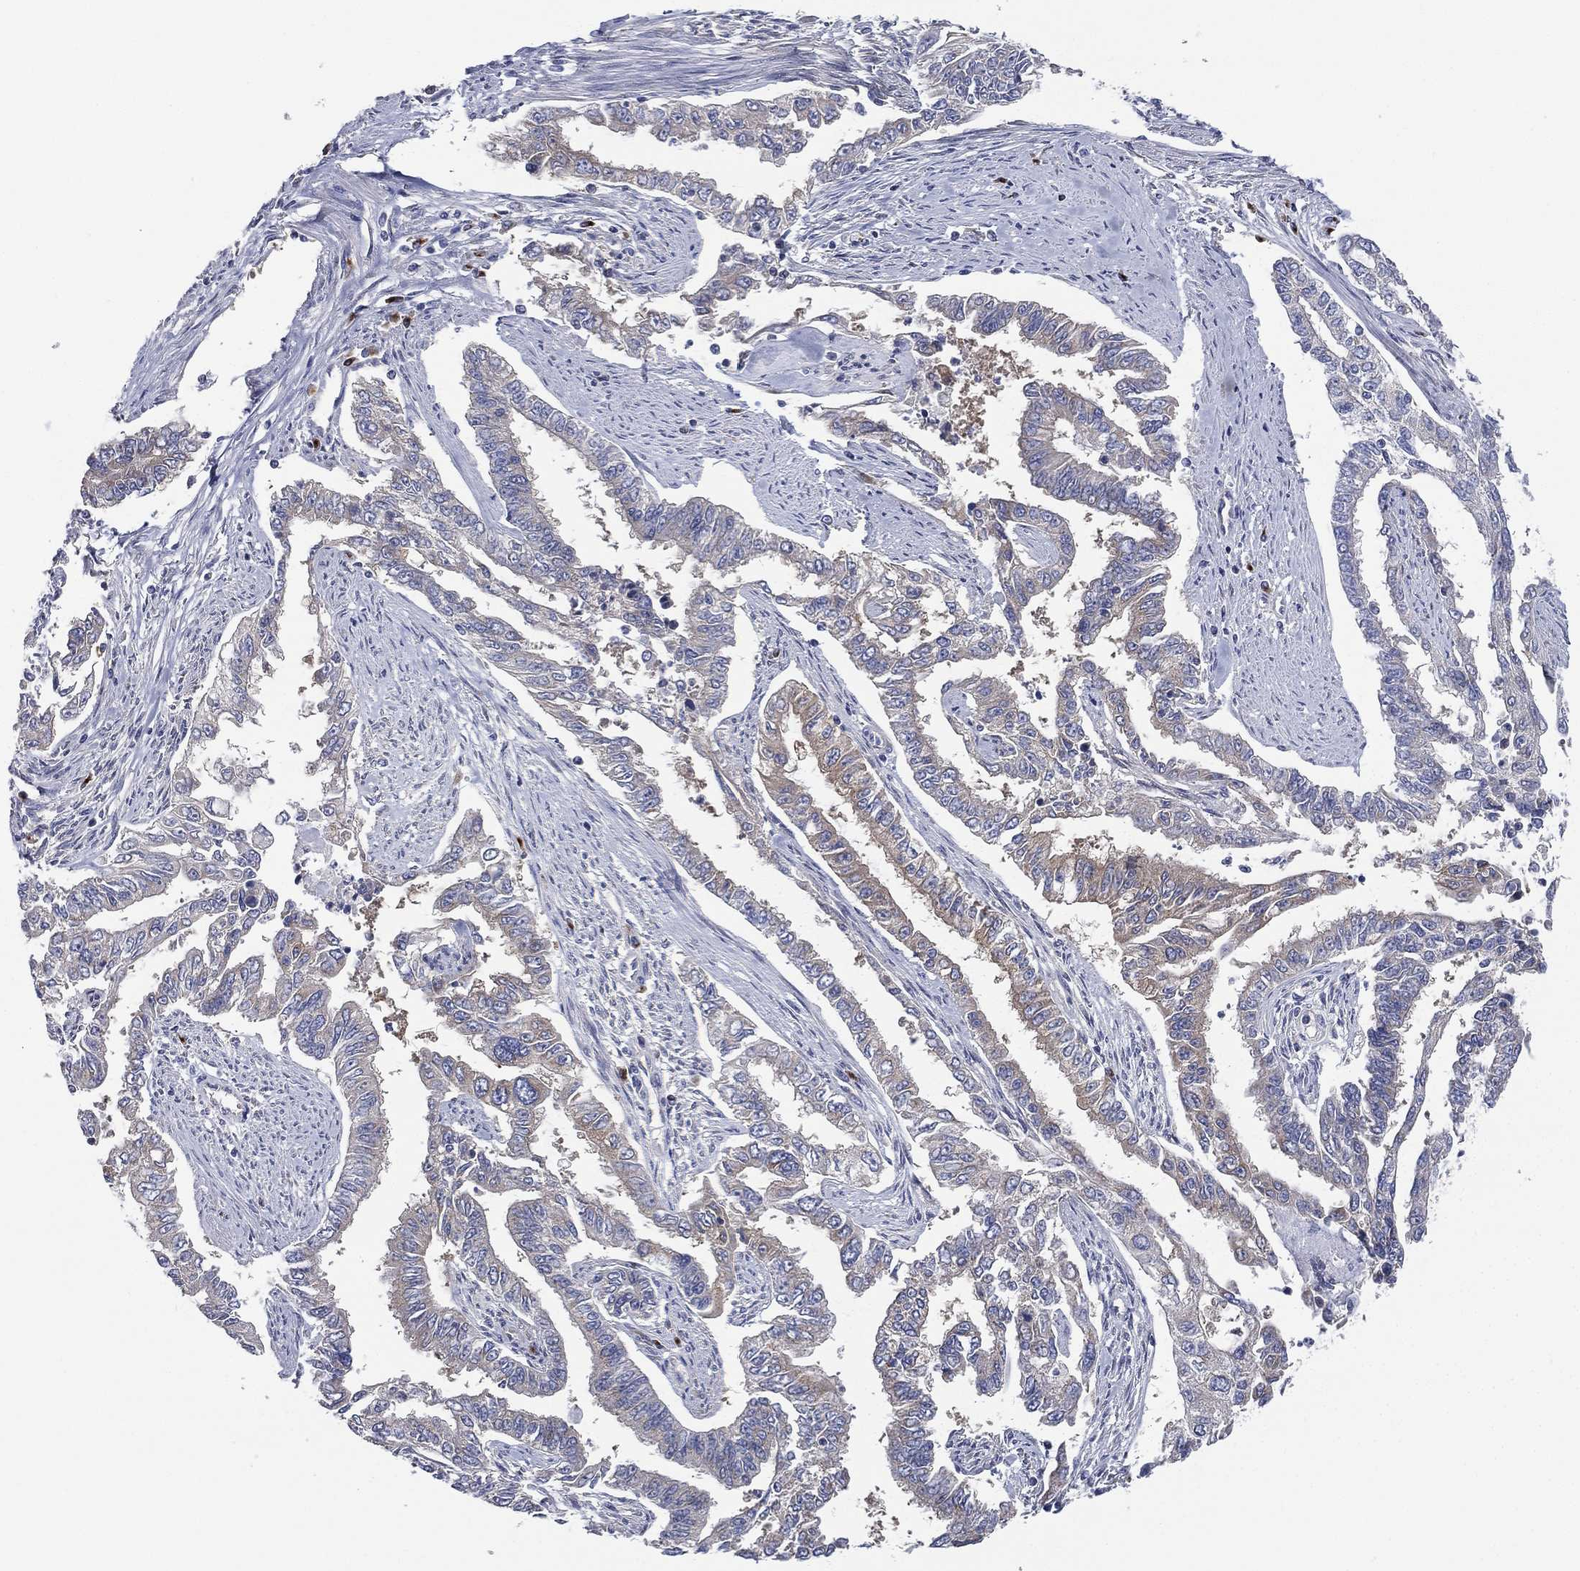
{"staining": {"intensity": "weak", "quantity": "<25%", "location": "cytoplasmic/membranous"}, "tissue": "endometrial cancer", "cell_type": "Tumor cells", "image_type": "cancer", "snomed": [{"axis": "morphology", "description": "Adenocarcinoma, NOS"}, {"axis": "topography", "description": "Uterus"}], "caption": "Endometrial cancer (adenocarcinoma) was stained to show a protein in brown. There is no significant positivity in tumor cells.", "gene": "ATP8A2", "patient": {"sex": "female", "age": 59}}